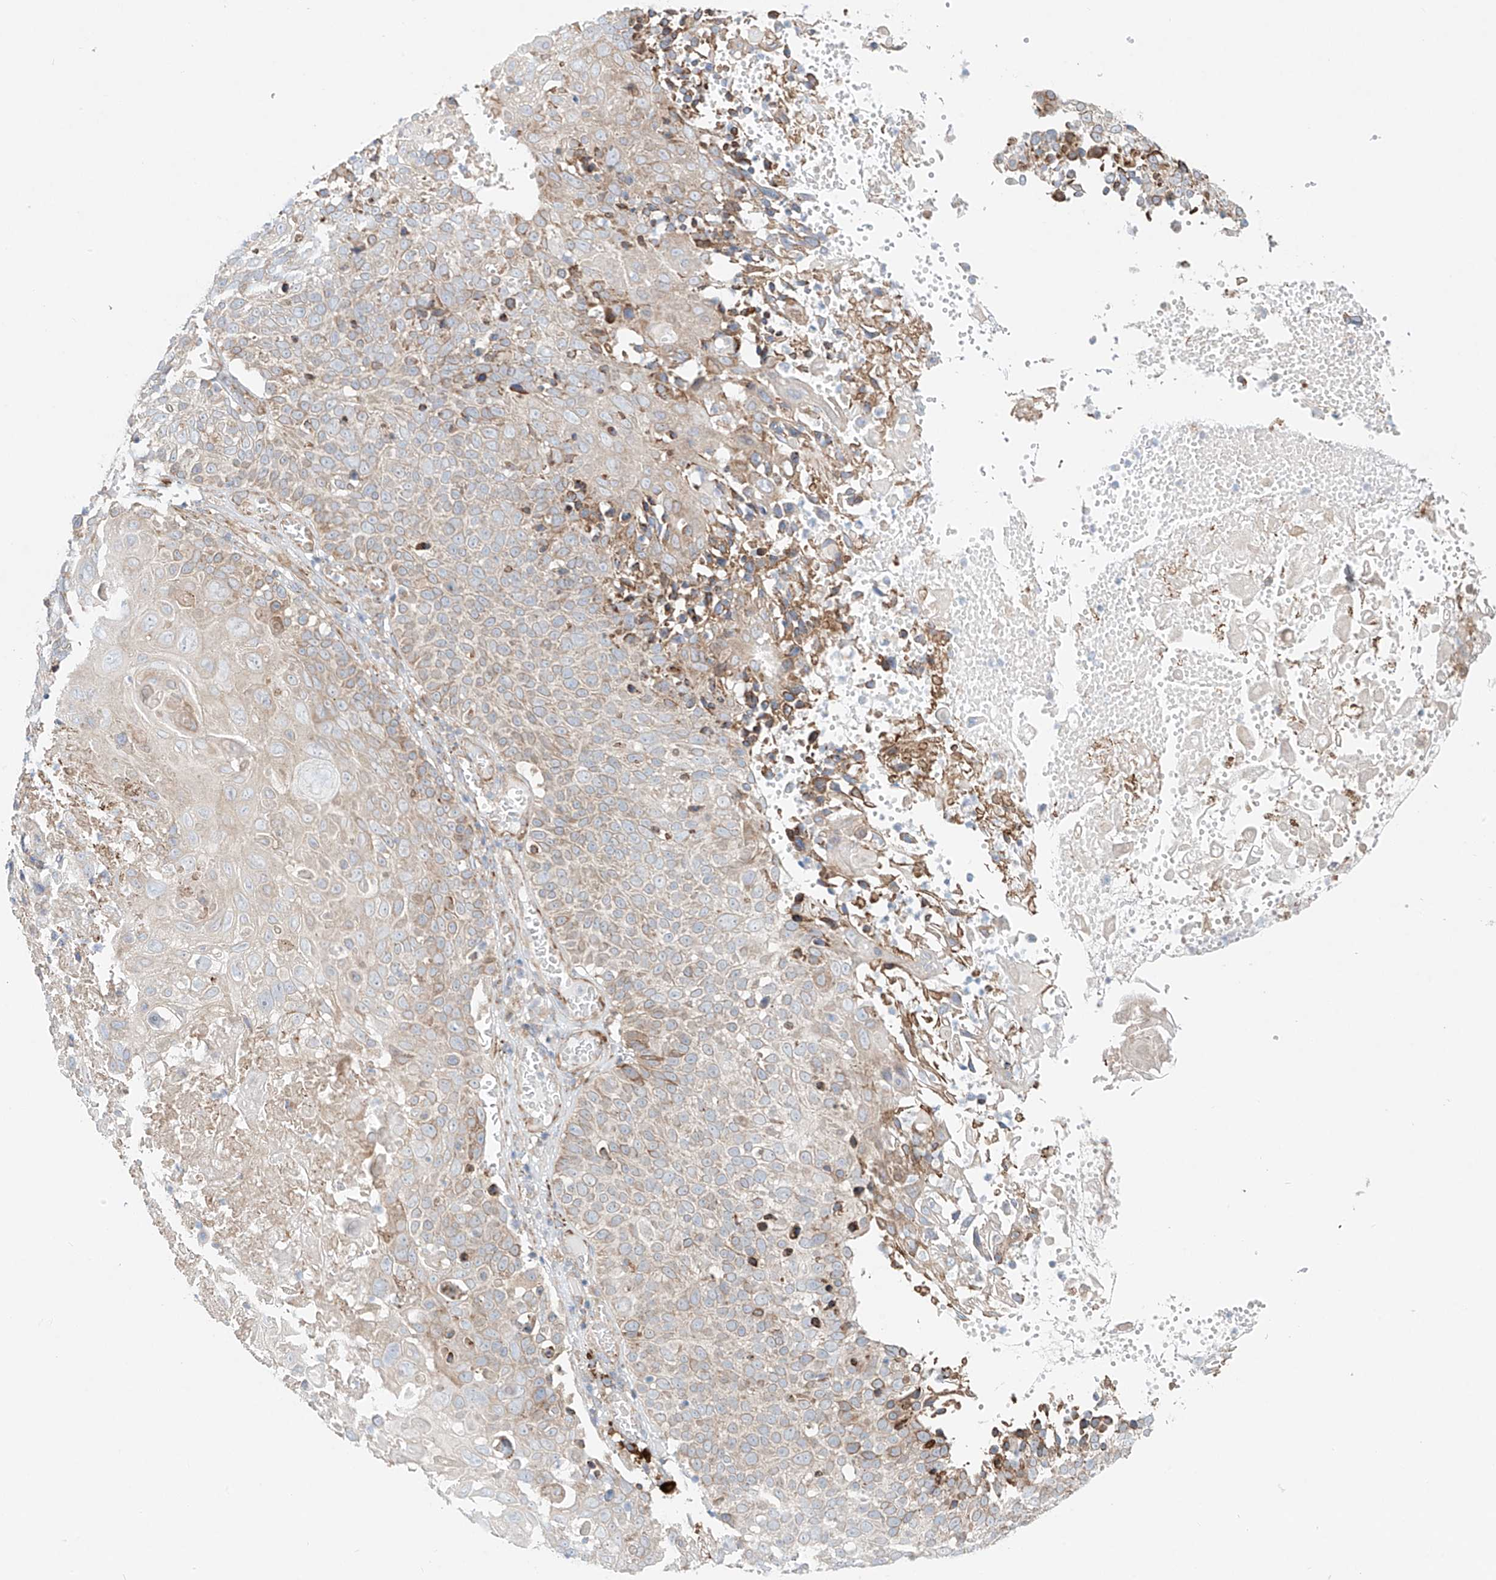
{"staining": {"intensity": "weak", "quantity": "<25%", "location": "cytoplasmic/membranous"}, "tissue": "cervical cancer", "cell_type": "Tumor cells", "image_type": "cancer", "snomed": [{"axis": "morphology", "description": "Squamous cell carcinoma, NOS"}, {"axis": "topography", "description": "Cervix"}], "caption": "Immunohistochemical staining of cervical cancer demonstrates no significant staining in tumor cells. (DAB (3,3'-diaminobenzidine) immunohistochemistry (IHC) with hematoxylin counter stain).", "gene": "EIPR1", "patient": {"sex": "female", "age": 74}}